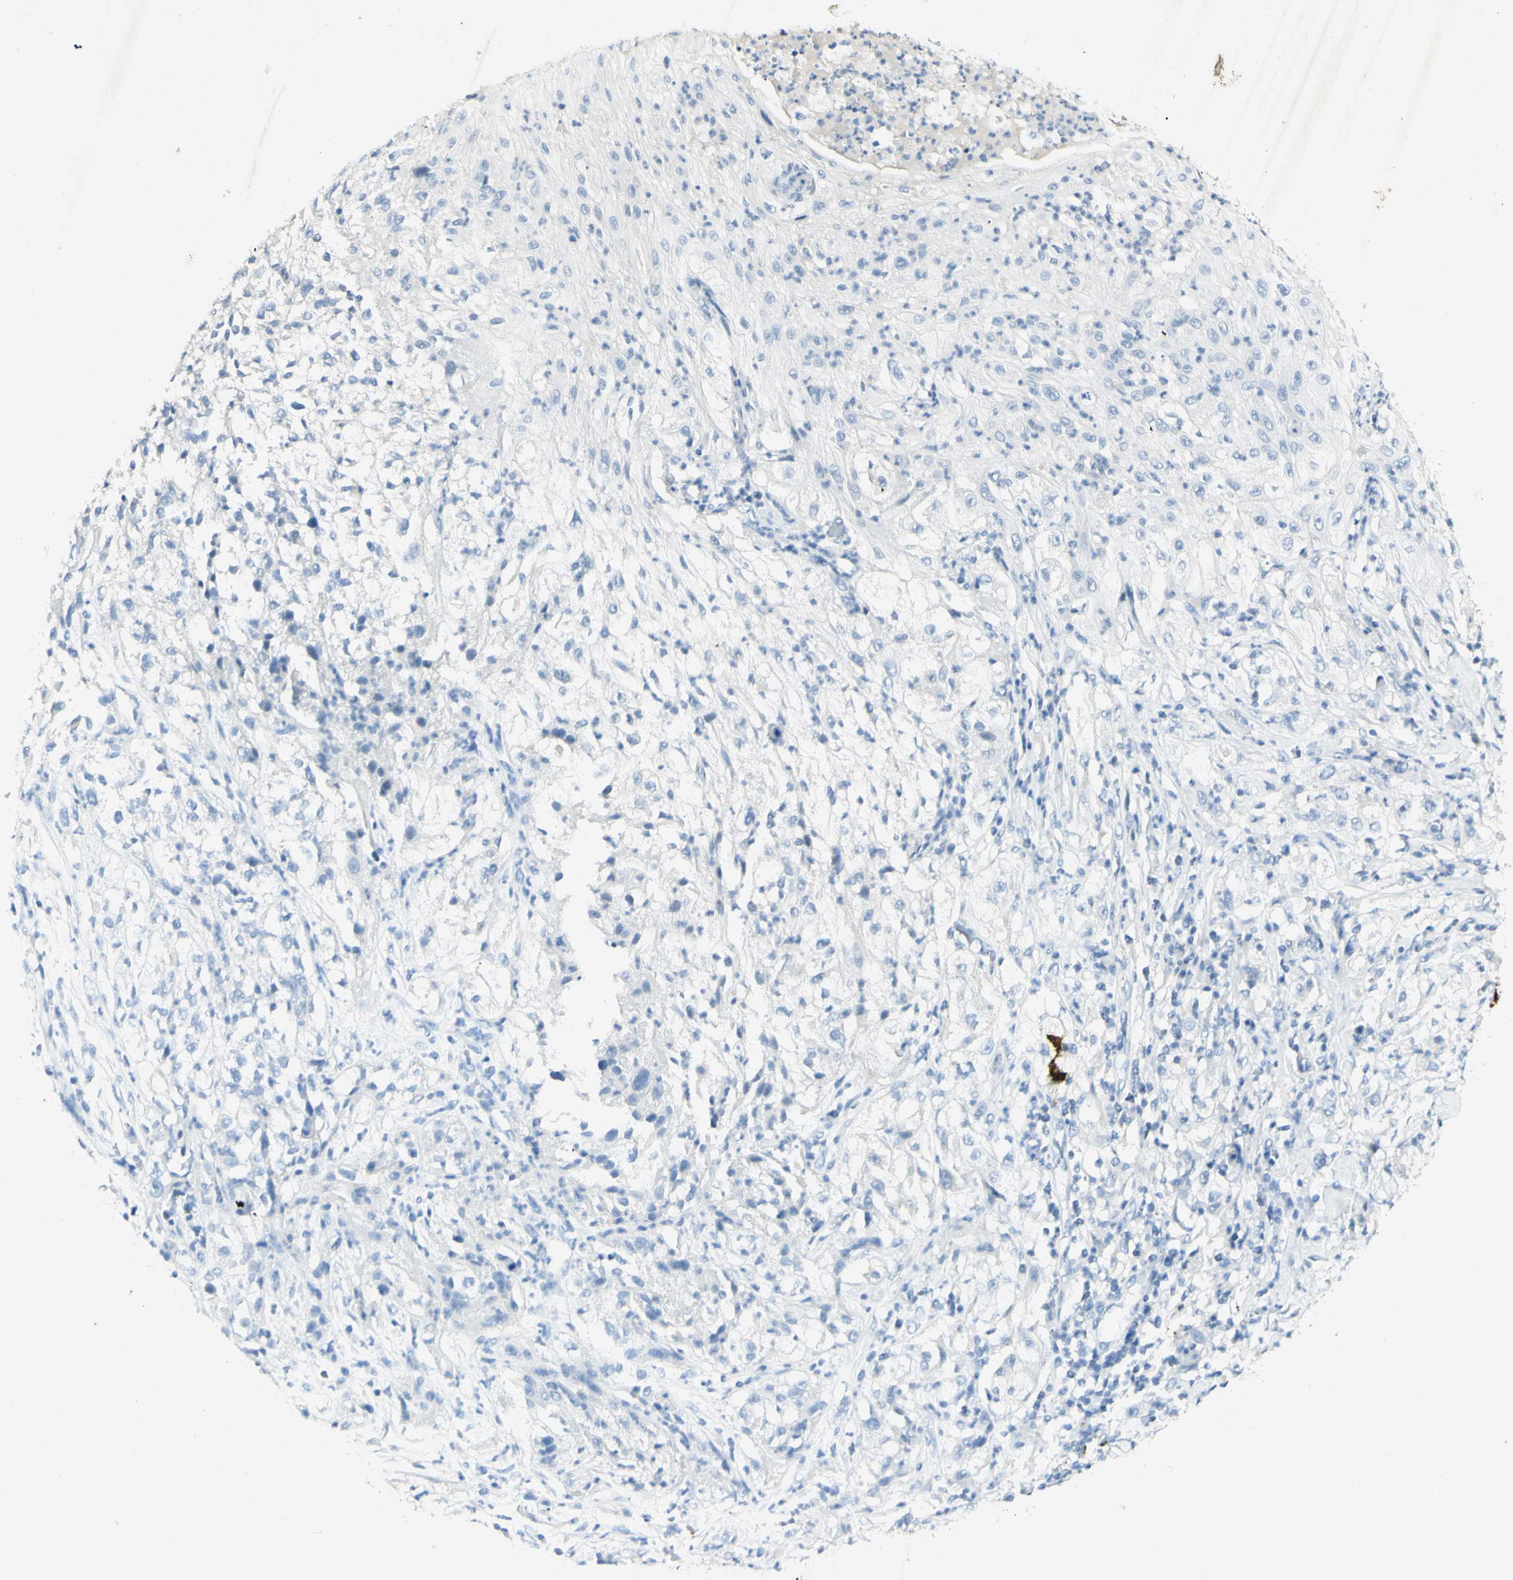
{"staining": {"intensity": "negative", "quantity": "none", "location": "none"}, "tissue": "lung cancer", "cell_type": "Tumor cells", "image_type": "cancer", "snomed": [{"axis": "morphology", "description": "Inflammation, NOS"}, {"axis": "morphology", "description": "Squamous cell carcinoma, NOS"}, {"axis": "topography", "description": "Lymph node"}, {"axis": "topography", "description": "Soft tissue"}, {"axis": "topography", "description": "Lung"}], "caption": "Image shows no protein positivity in tumor cells of lung cancer (squamous cell carcinoma) tissue. The staining was performed using DAB (3,3'-diaminobenzidine) to visualize the protein expression in brown, while the nuclei were stained in blue with hematoxylin (Magnification: 20x).", "gene": "GDF15", "patient": {"sex": "male", "age": 66}}